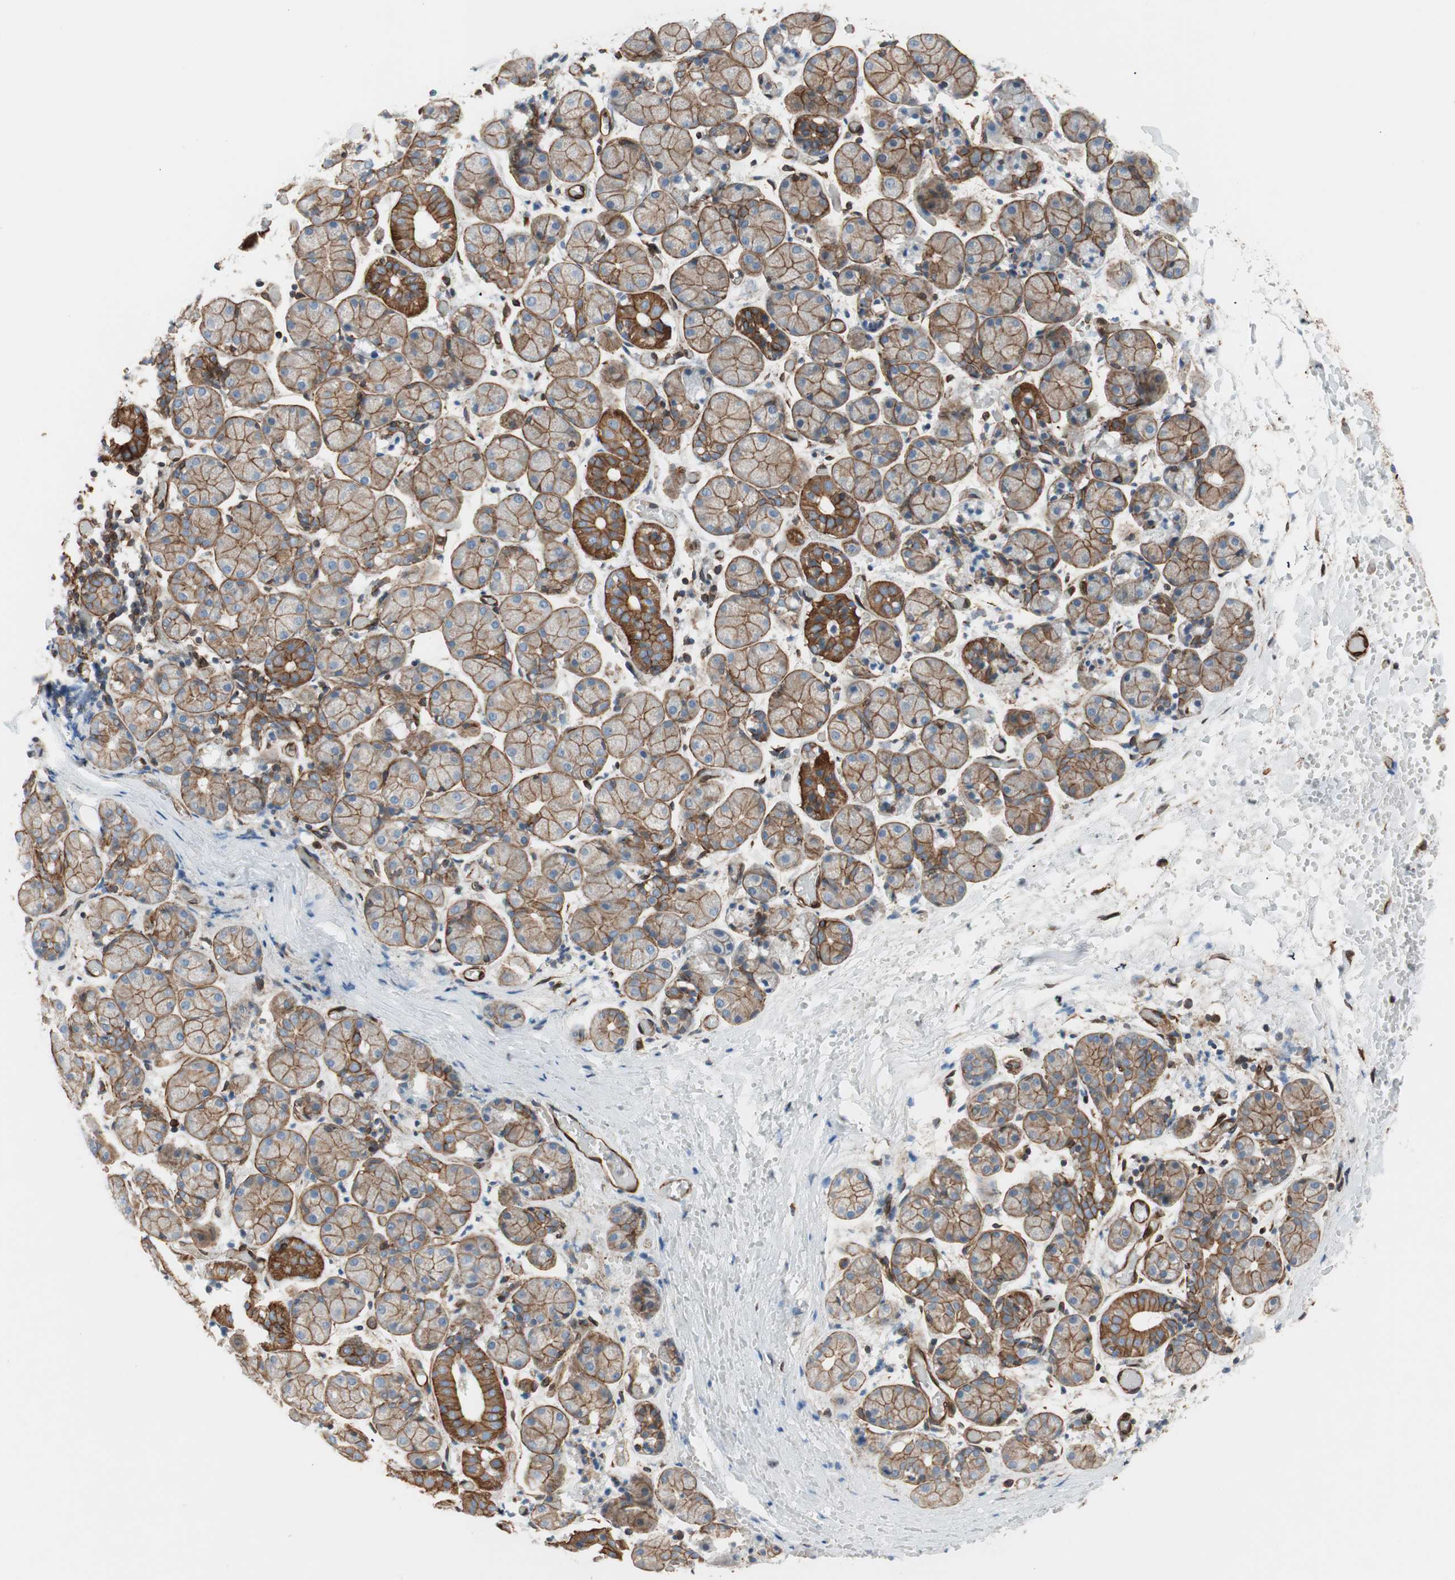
{"staining": {"intensity": "moderate", "quantity": ">75%", "location": "cytoplasmic/membranous"}, "tissue": "salivary gland", "cell_type": "Glandular cells", "image_type": "normal", "snomed": [{"axis": "morphology", "description": "Normal tissue, NOS"}, {"axis": "topography", "description": "Salivary gland"}], "caption": "Salivary gland stained with DAB (3,3'-diaminobenzidine) immunohistochemistry (IHC) displays medium levels of moderate cytoplasmic/membranous positivity in about >75% of glandular cells.", "gene": "TCTA", "patient": {"sex": "female", "age": 24}}